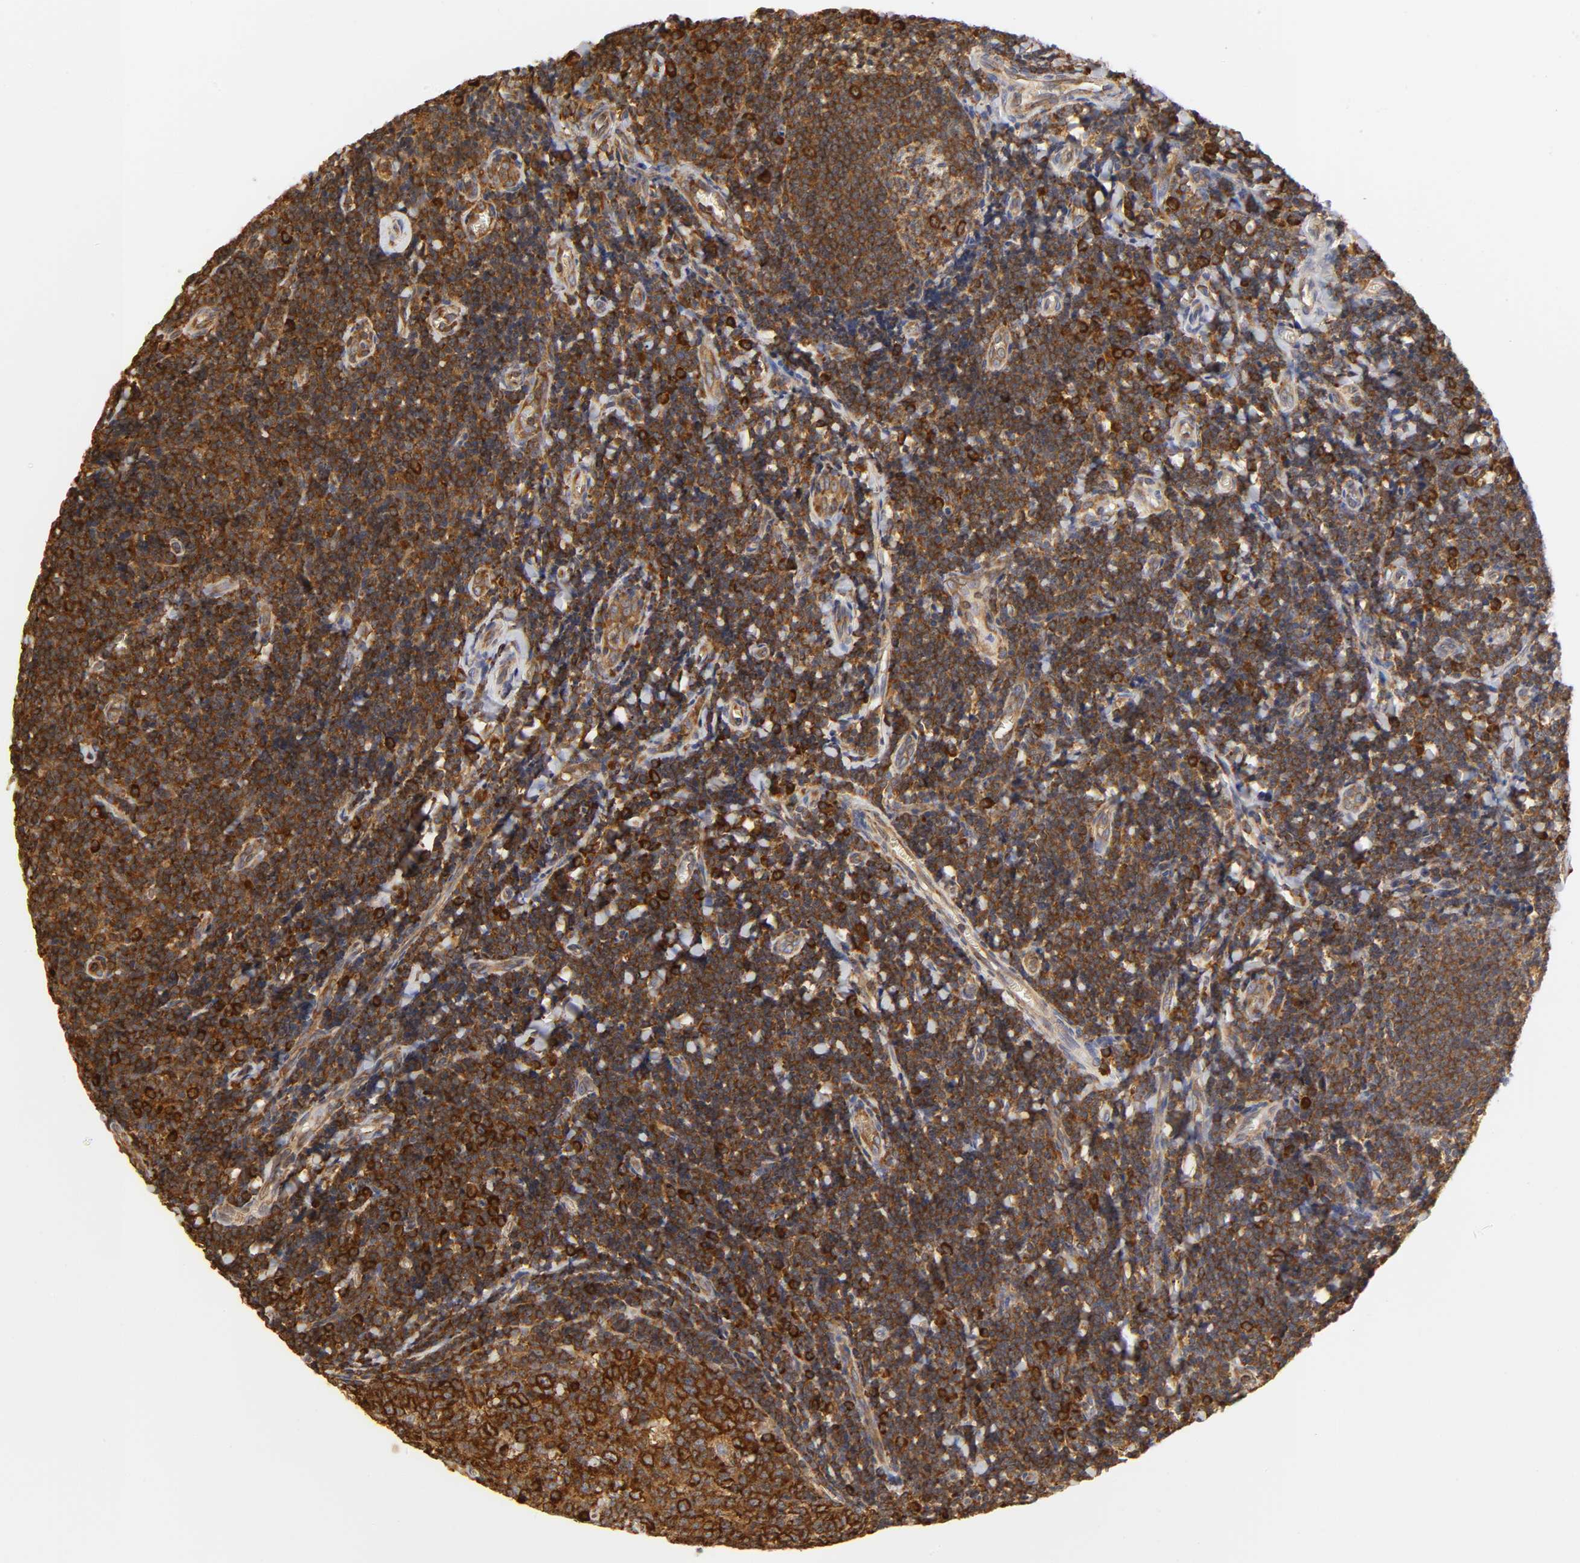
{"staining": {"intensity": "strong", "quantity": ">75%", "location": "cytoplasmic/membranous"}, "tissue": "tonsil", "cell_type": "Germinal center cells", "image_type": "normal", "snomed": [{"axis": "morphology", "description": "Normal tissue, NOS"}, {"axis": "topography", "description": "Tonsil"}], "caption": "This micrograph reveals immunohistochemistry (IHC) staining of benign tonsil, with high strong cytoplasmic/membranous positivity in about >75% of germinal center cells.", "gene": "RPL14", "patient": {"sex": "male", "age": 31}}